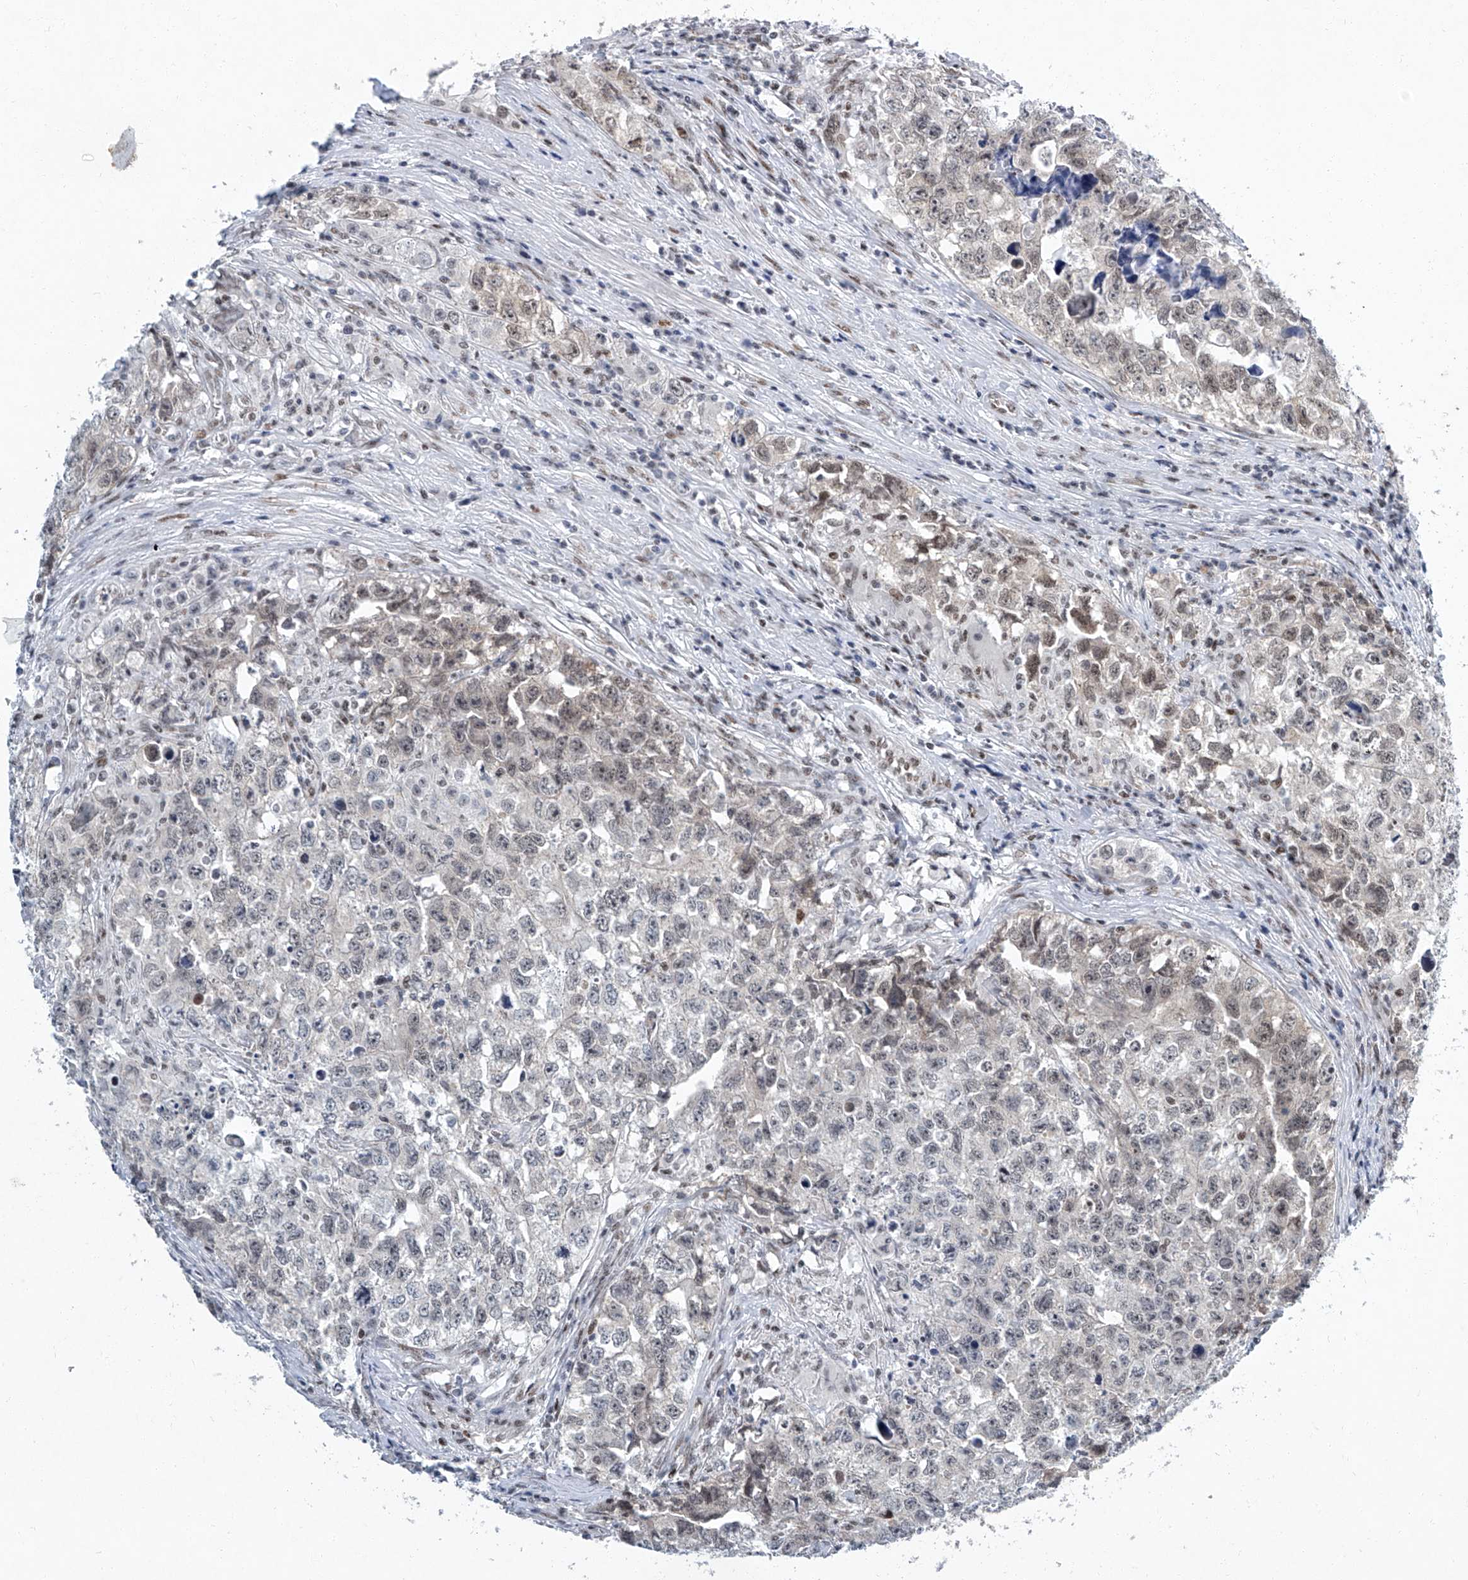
{"staining": {"intensity": "weak", "quantity": "<25%", "location": "nuclear"}, "tissue": "testis cancer", "cell_type": "Tumor cells", "image_type": "cancer", "snomed": [{"axis": "morphology", "description": "Seminoma, NOS"}, {"axis": "morphology", "description": "Carcinoma, Embryonal, NOS"}, {"axis": "topography", "description": "Testis"}], "caption": "Photomicrograph shows no protein staining in tumor cells of testis seminoma tissue. (Stains: DAB (3,3'-diaminobenzidine) immunohistochemistry with hematoxylin counter stain, Microscopy: brightfield microscopy at high magnification).", "gene": "TFDP1", "patient": {"sex": "male", "age": 43}}